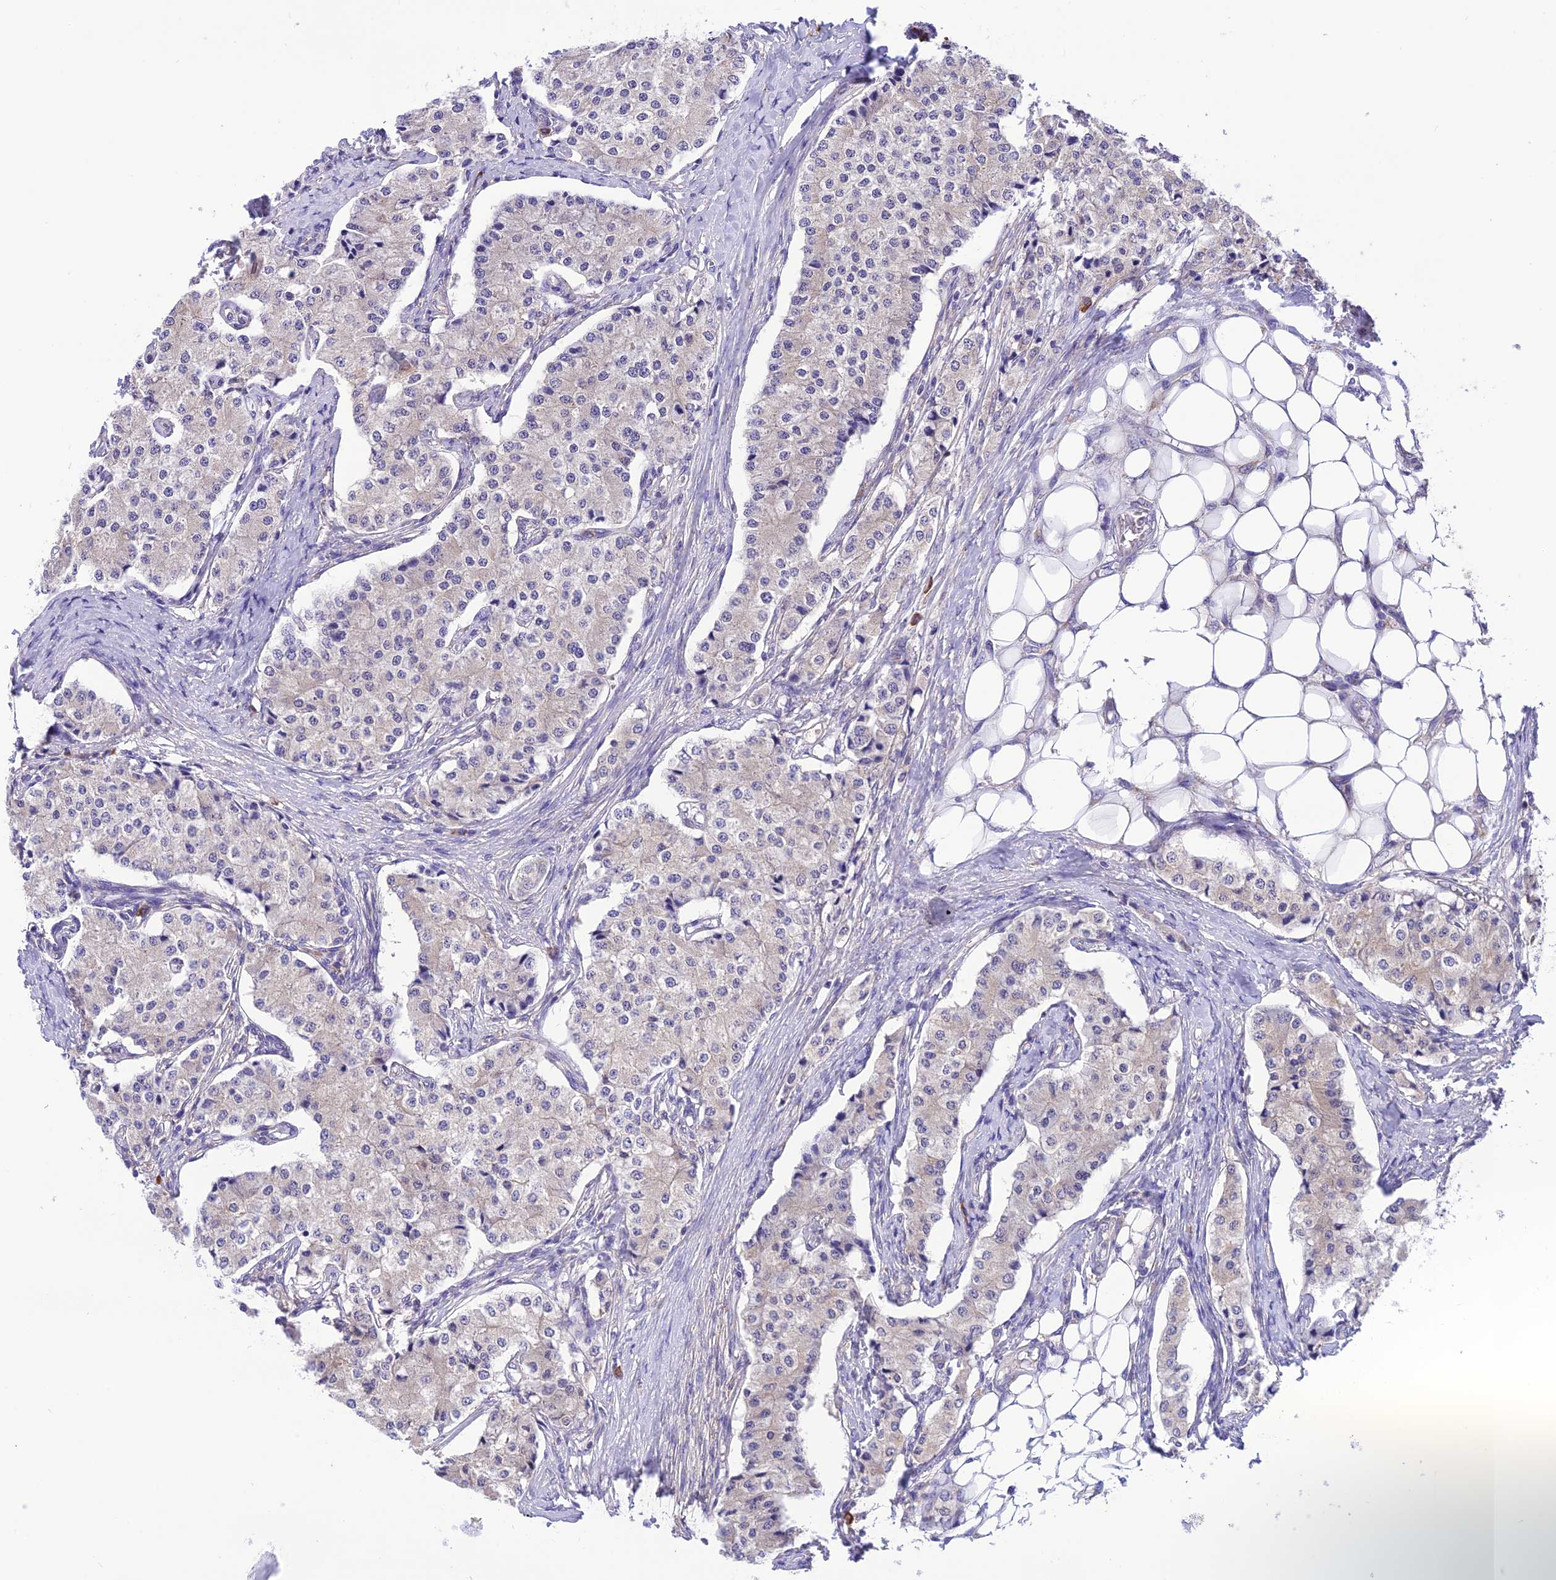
{"staining": {"intensity": "negative", "quantity": "none", "location": "none"}, "tissue": "carcinoid", "cell_type": "Tumor cells", "image_type": "cancer", "snomed": [{"axis": "morphology", "description": "Carcinoid, malignant, NOS"}, {"axis": "topography", "description": "Colon"}], "caption": "Tumor cells are negative for brown protein staining in carcinoid.", "gene": "RNF126", "patient": {"sex": "female", "age": 52}}